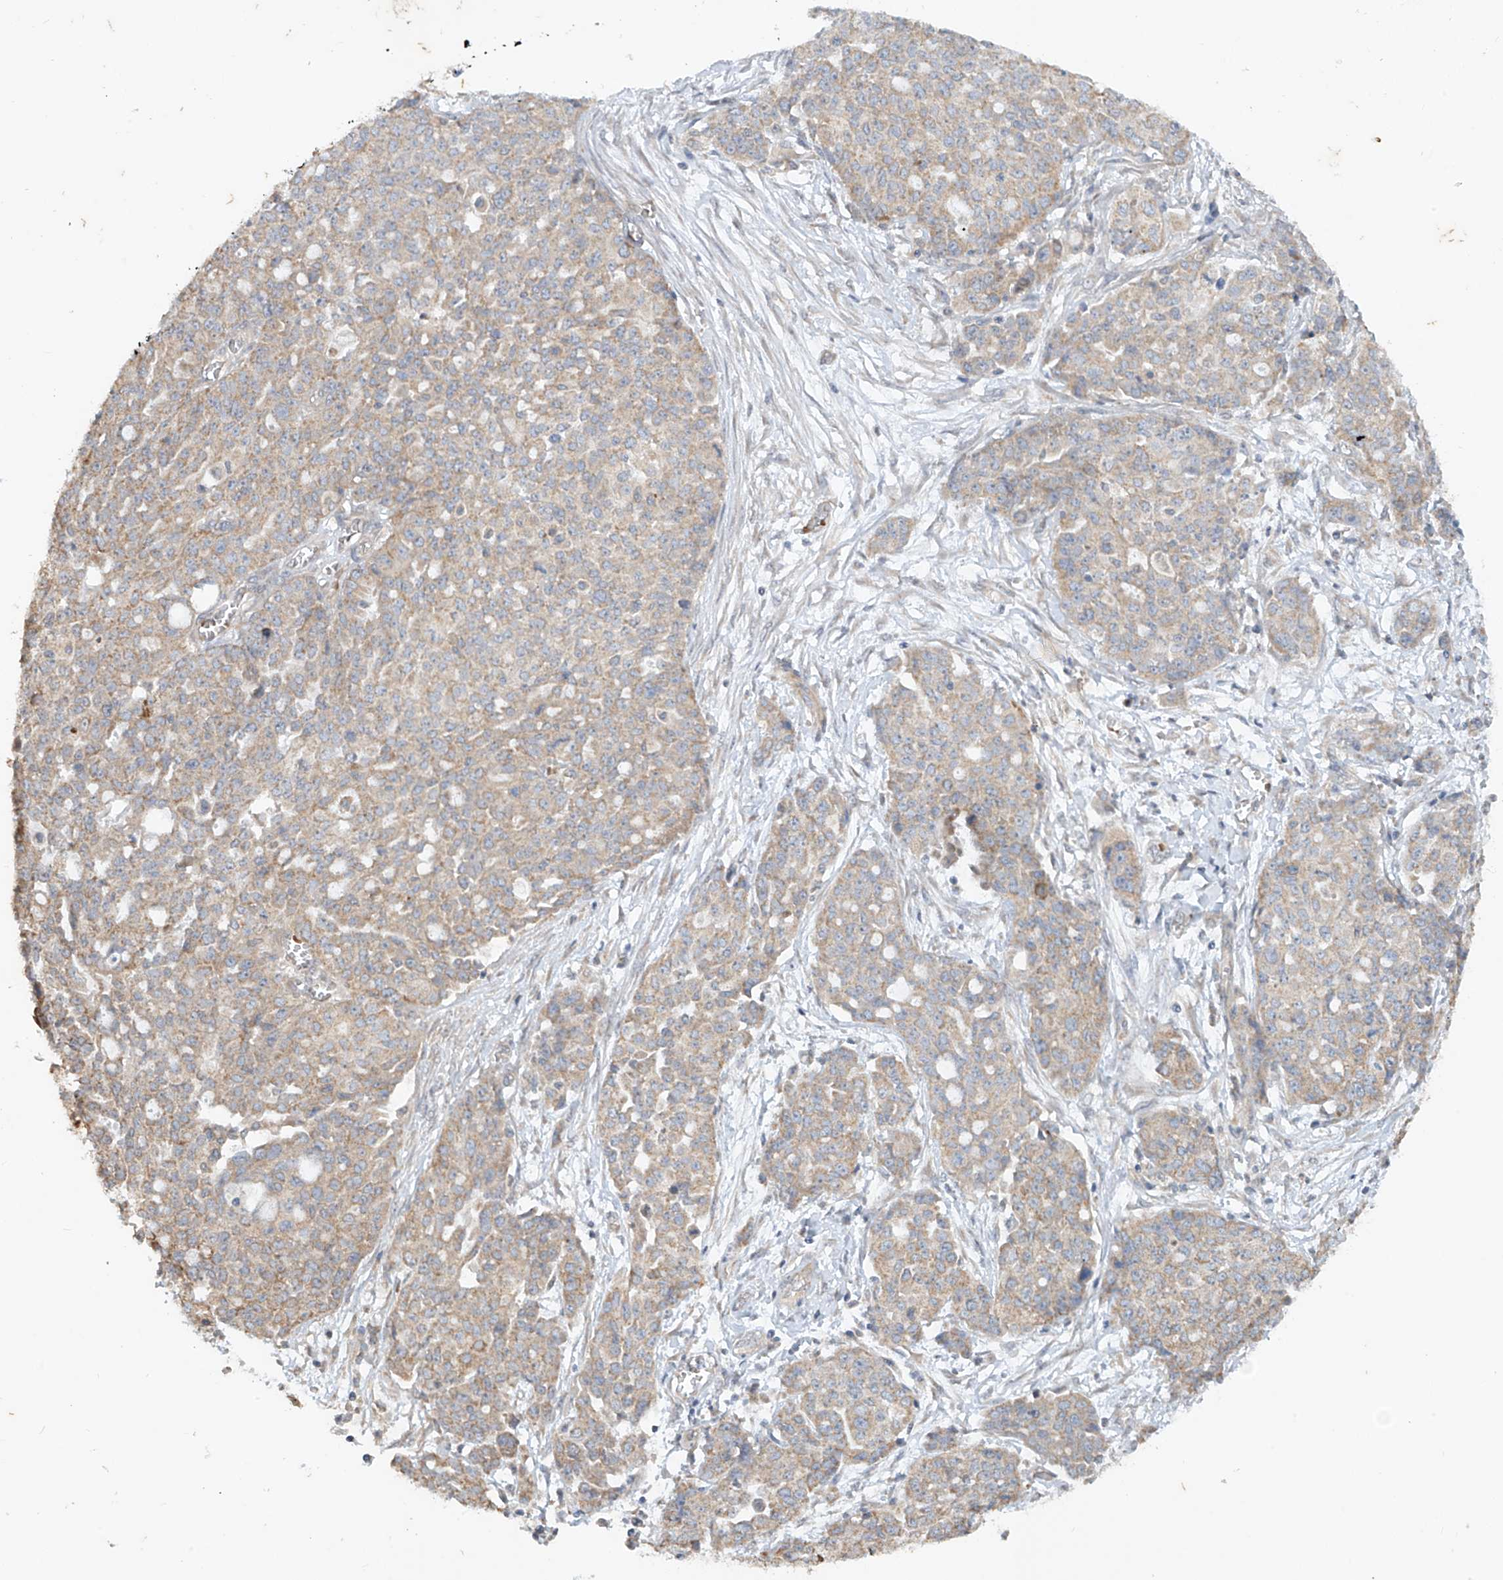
{"staining": {"intensity": "weak", "quantity": ">75%", "location": "cytoplasmic/membranous"}, "tissue": "ovarian cancer", "cell_type": "Tumor cells", "image_type": "cancer", "snomed": [{"axis": "morphology", "description": "Cystadenocarcinoma, serous, NOS"}, {"axis": "topography", "description": "Soft tissue"}, {"axis": "topography", "description": "Ovary"}], "caption": "A low amount of weak cytoplasmic/membranous staining is present in approximately >75% of tumor cells in ovarian cancer (serous cystadenocarcinoma) tissue.", "gene": "MTUS2", "patient": {"sex": "female", "age": 57}}